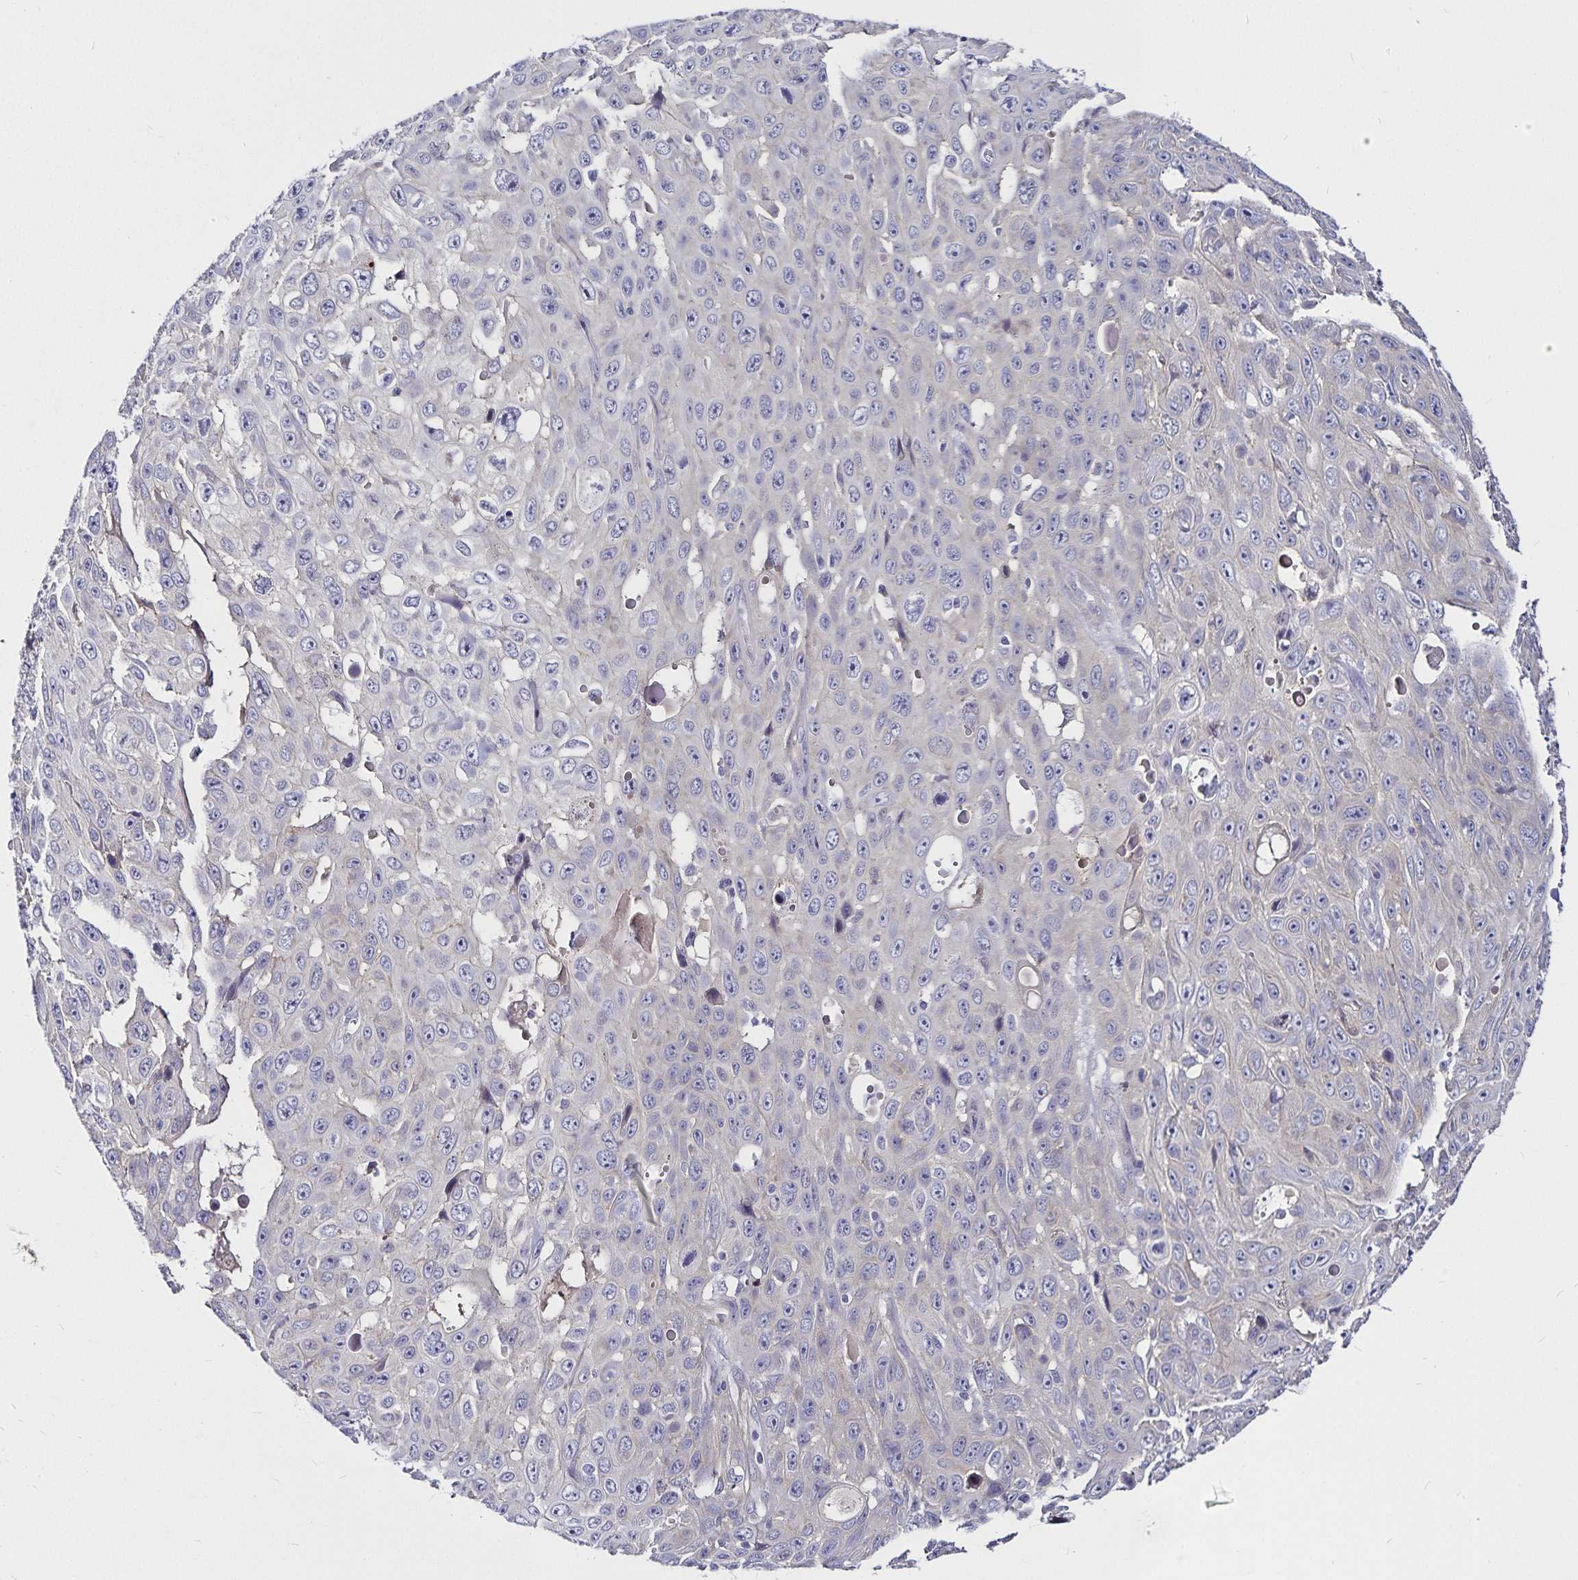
{"staining": {"intensity": "negative", "quantity": "none", "location": "none"}, "tissue": "skin cancer", "cell_type": "Tumor cells", "image_type": "cancer", "snomed": [{"axis": "morphology", "description": "Squamous cell carcinoma, NOS"}, {"axis": "topography", "description": "Skin"}], "caption": "Immunohistochemical staining of skin squamous cell carcinoma reveals no significant expression in tumor cells.", "gene": "GNG12", "patient": {"sex": "male", "age": 82}}